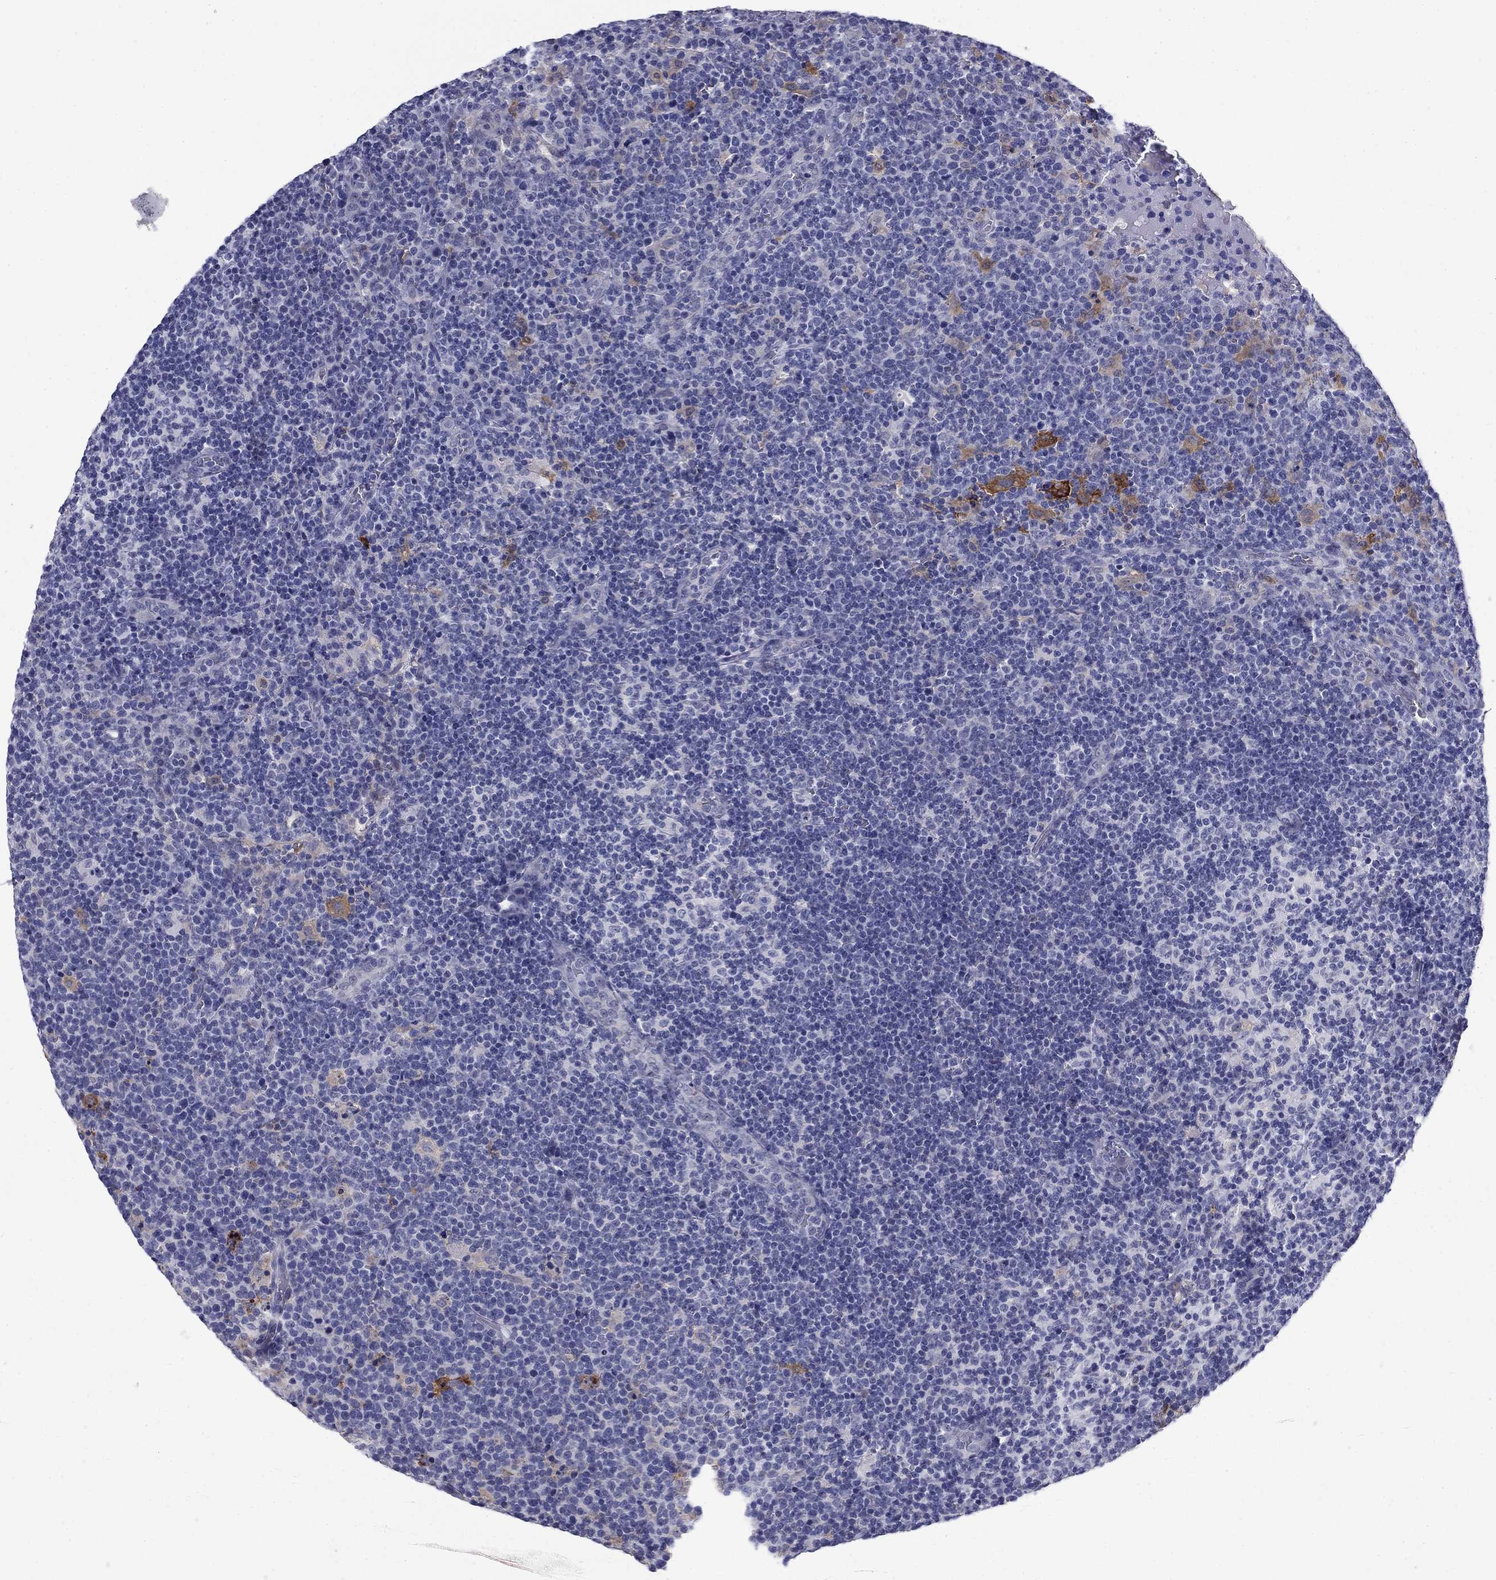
{"staining": {"intensity": "negative", "quantity": "none", "location": "none"}, "tissue": "lymphoma", "cell_type": "Tumor cells", "image_type": "cancer", "snomed": [{"axis": "morphology", "description": "Malignant lymphoma, non-Hodgkin's type, High grade"}, {"axis": "topography", "description": "Lymph node"}], "caption": "Immunohistochemical staining of lymphoma shows no significant positivity in tumor cells.", "gene": "BCL2L14", "patient": {"sex": "male", "age": 61}}